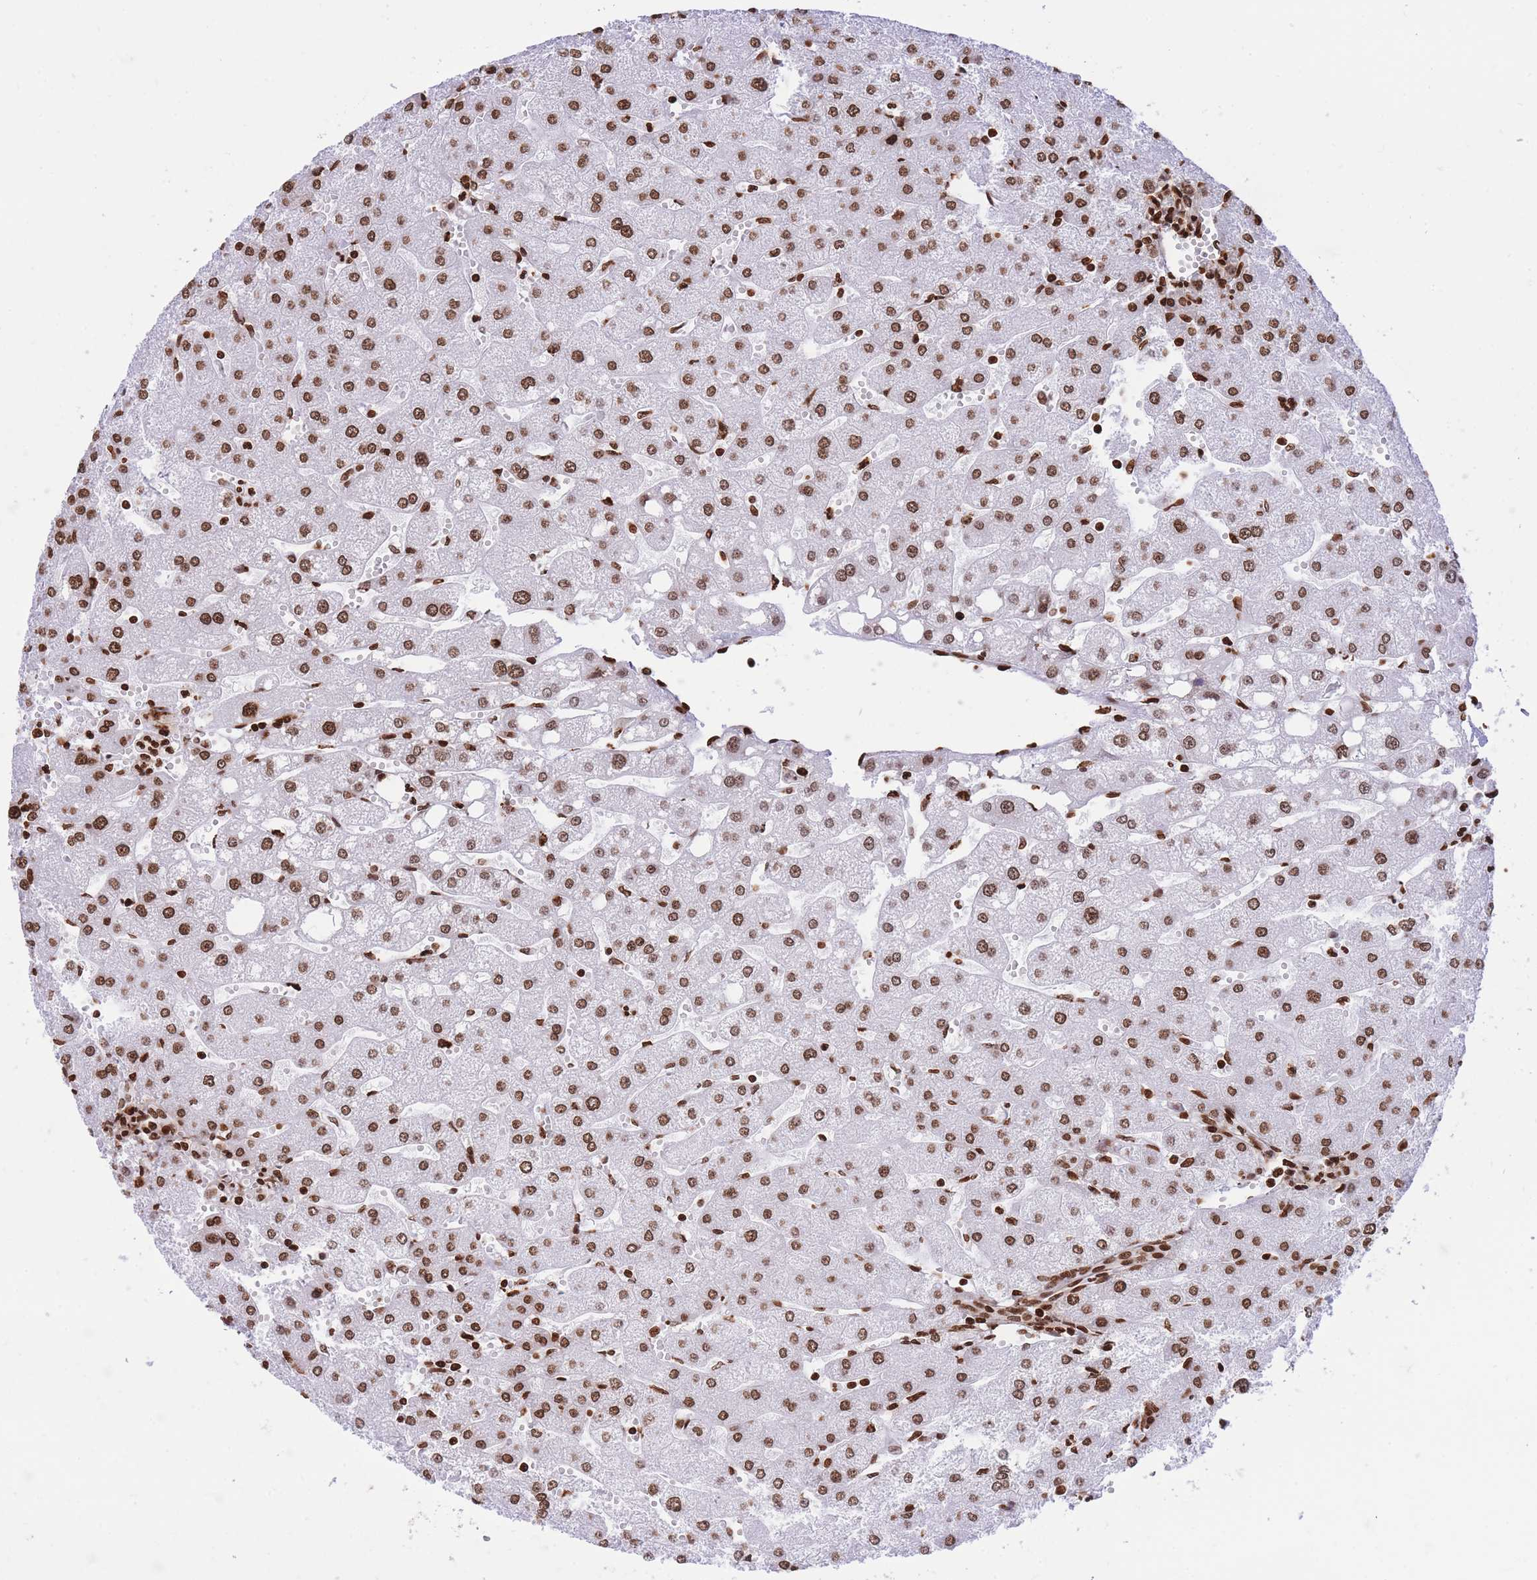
{"staining": {"intensity": "strong", "quantity": ">75%", "location": "nuclear"}, "tissue": "liver", "cell_type": "Cholangiocytes", "image_type": "normal", "snomed": [{"axis": "morphology", "description": "Normal tissue, NOS"}, {"axis": "topography", "description": "Liver"}], "caption": "Cholangiocytes exhibit high levels of strong nuclear staining in about >75% of cells in unremarkable human liver. Immunohistochemistry (ihc) stains the protein in brown and the nuclei are stained blue.", "gene": "H2BC10", "patient": {"sex": "male", "age": 67}}